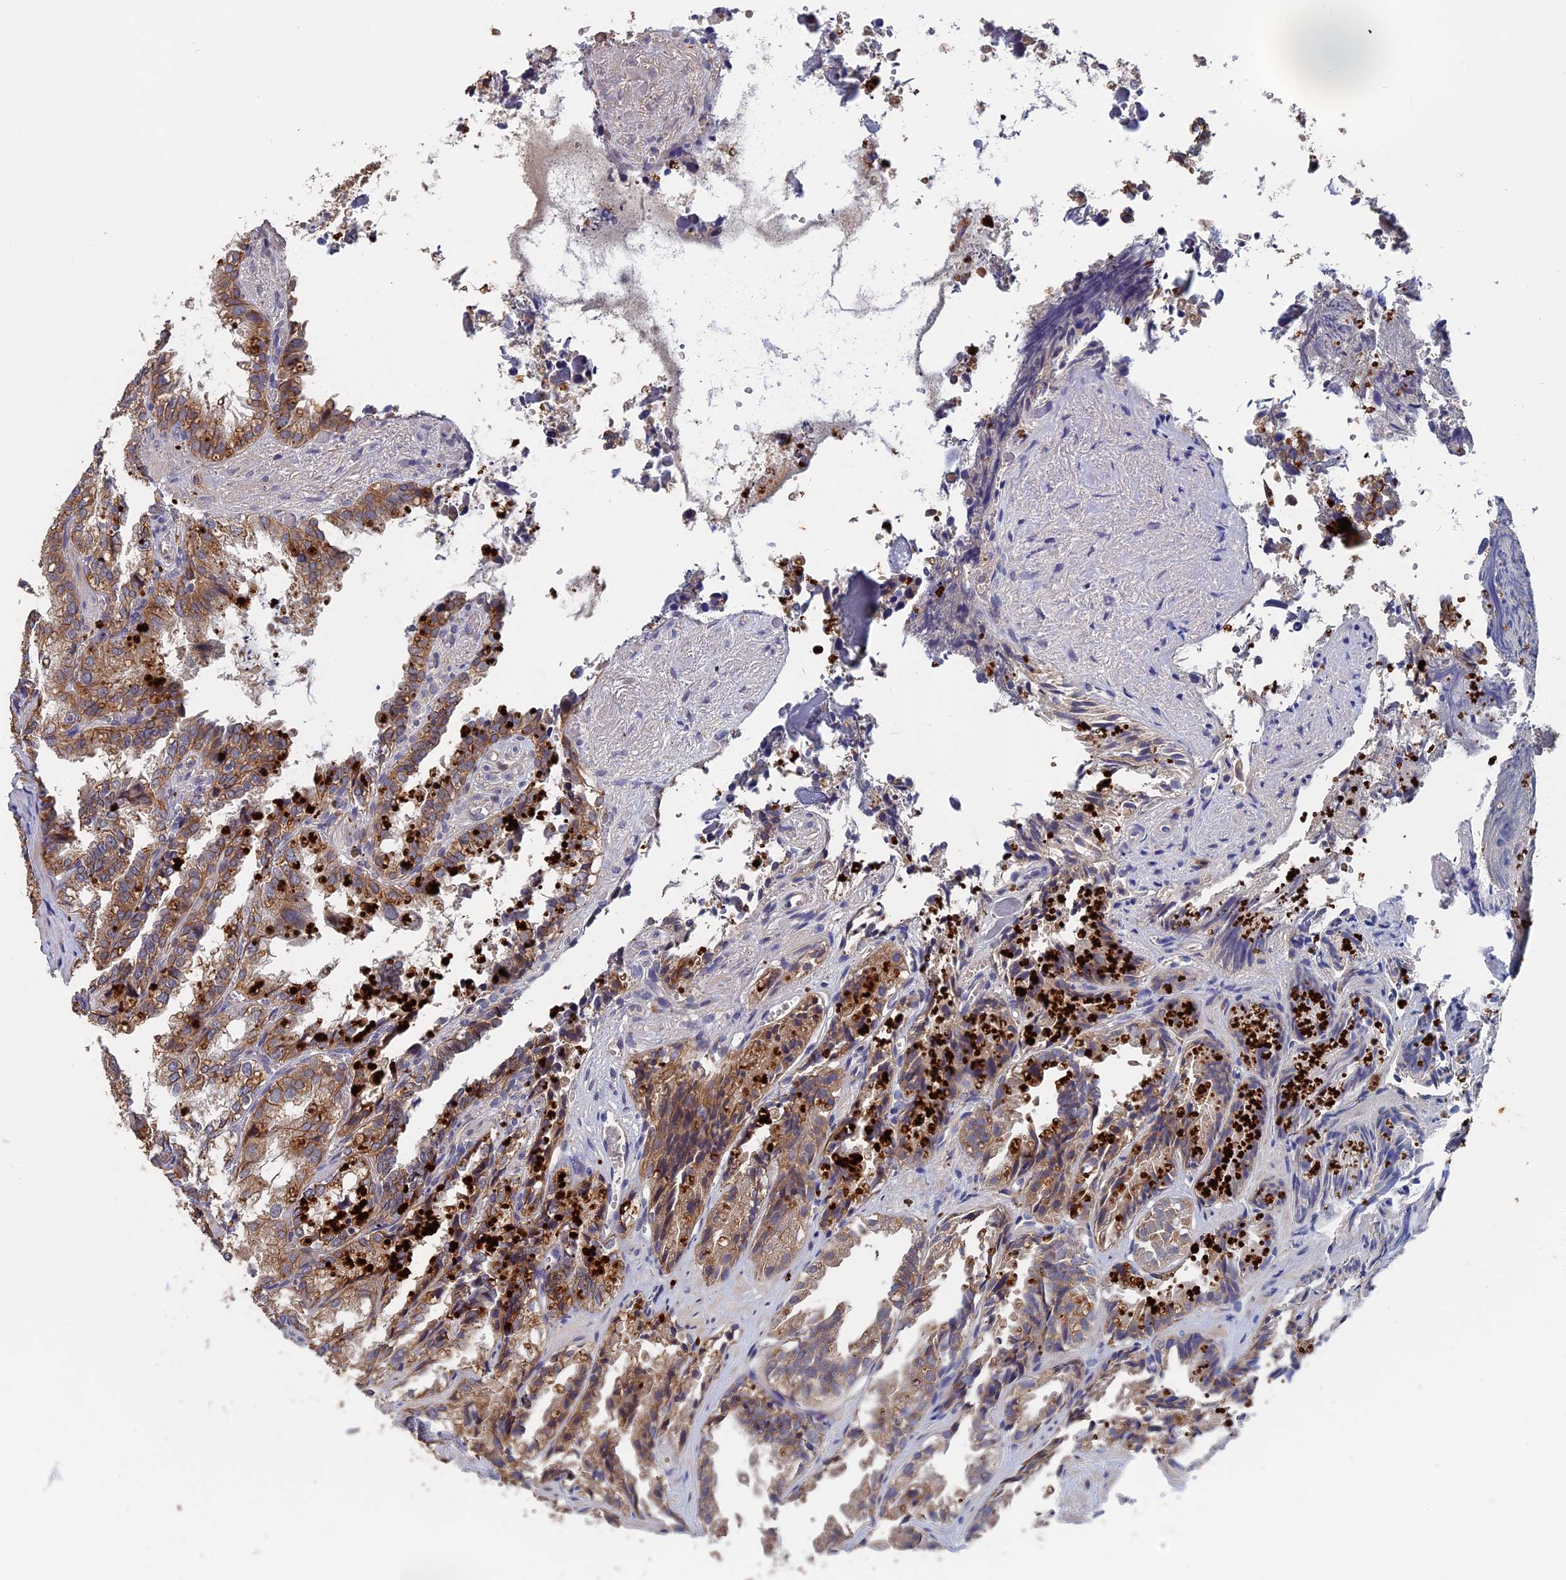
{"staining": {"intensity": "moderate", "quantity": ">75%", "location": "cytoplasmic/membranous"}, "tissue": "seminal vesicle", "cell_type": "Glandular cells", "image_type": "normal", "snomed": [{"axis": "morphology", "description": "Normal tissue, NOS"}, {"axis": "topography", "description": "Prostate"}, {"axis": "topography", "description": "Seminal veicle"}], "caption": "About >75% of glandular cells in normal human seminal vesicle demonstrate moderate cytoplasmic/membranous protein staining as visualized by brown immunohistochemical staining.", "gene": "SLC33A1", "patient": {"sex": "male", "age": 51}}